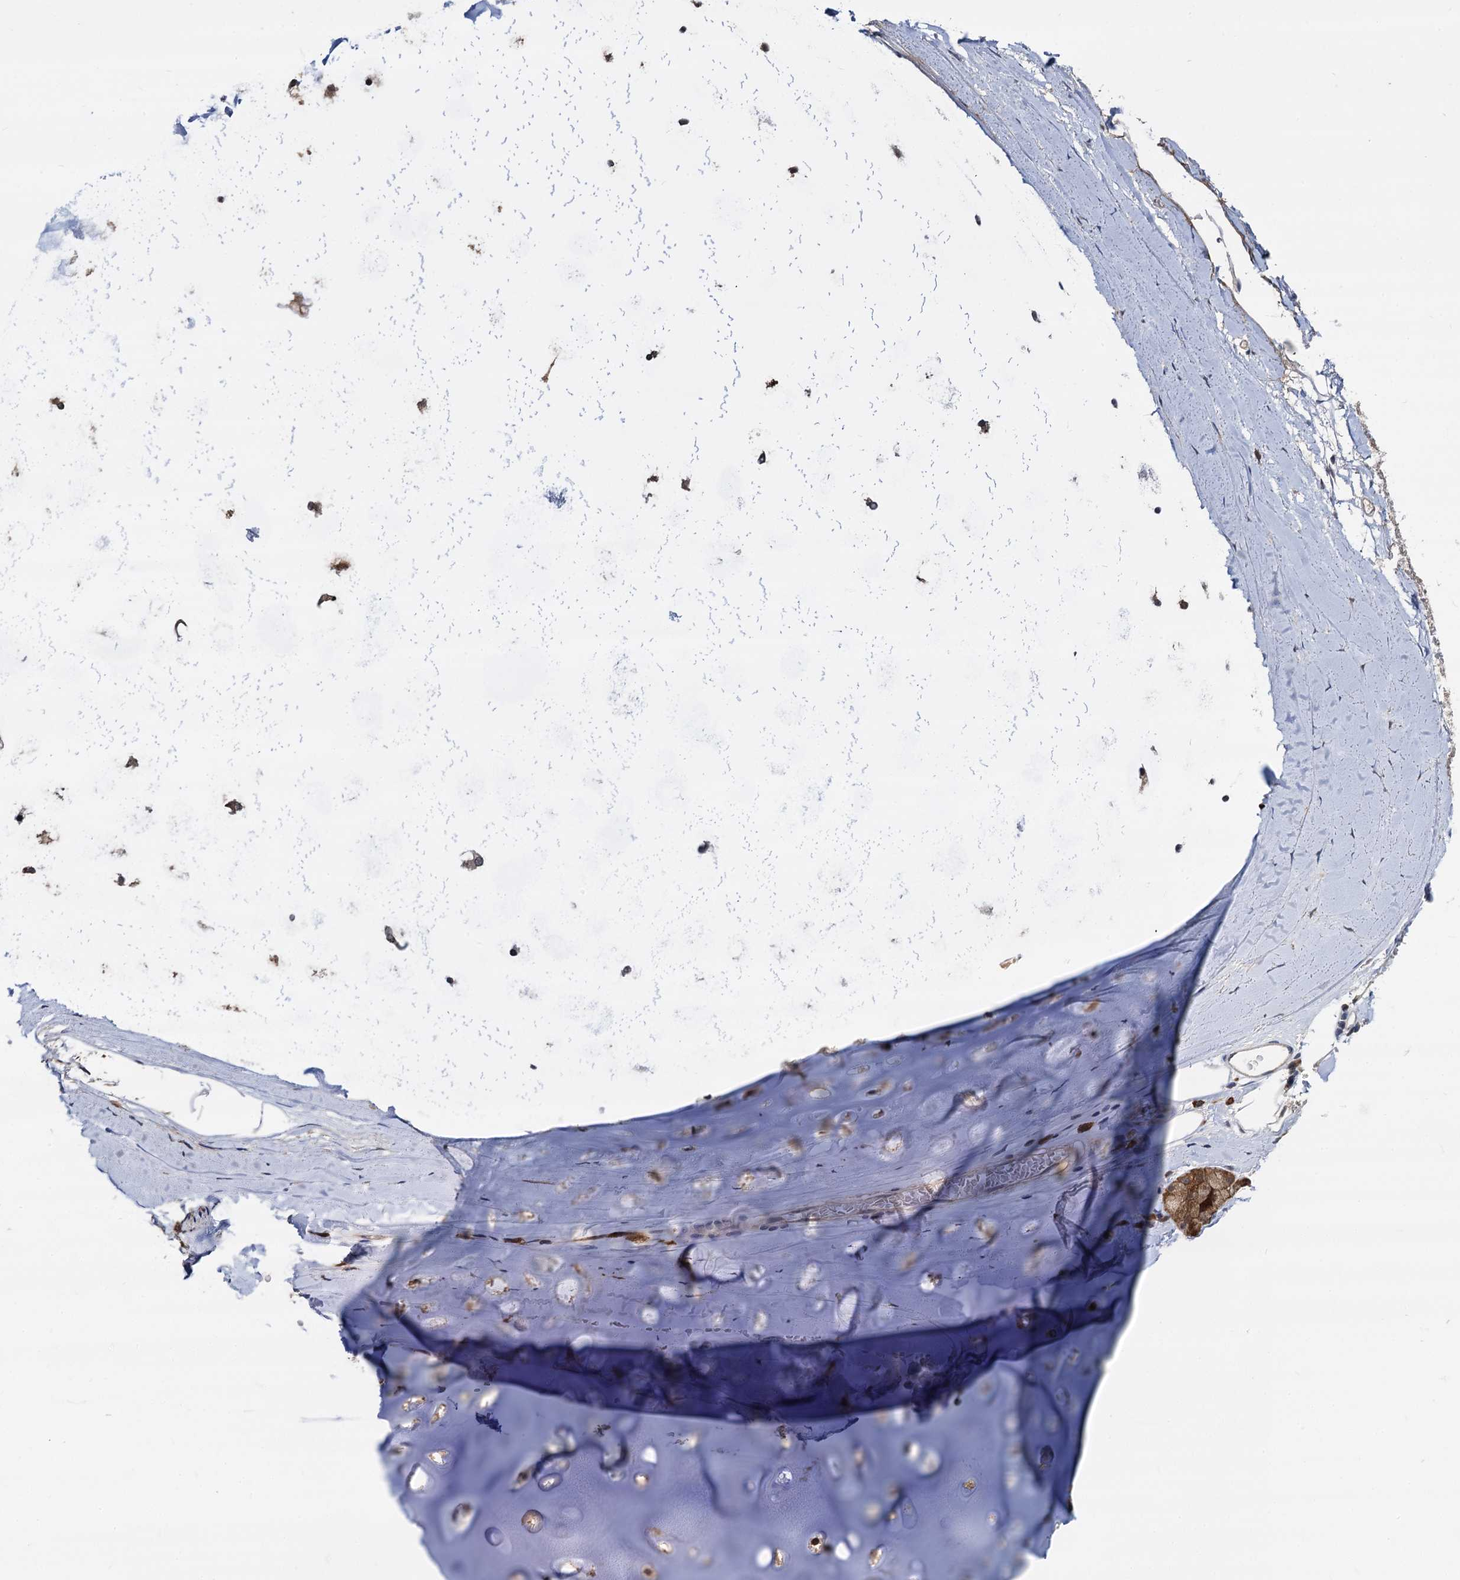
{"staining": {"intensity": "moderate", "quantity": ">75%", "location": "nuclear"}, "tissue": "adipose tissue", "cell_type": "Adipocytes", "image_type": "normal", "snomed": [{"axis": "morphology", "description": "Normal tissue, NOS"}, {"axis": "topography", "description": "Lymph node"}, {"axis": "topography", "description": "Bronchus"}], "caption": "Adipocytes display moderate nuclear staining in approximately >75% of cells in normal adipose tissue.", "gene": "PSMD4", "patient": {"sex": "male", "age": 63}}